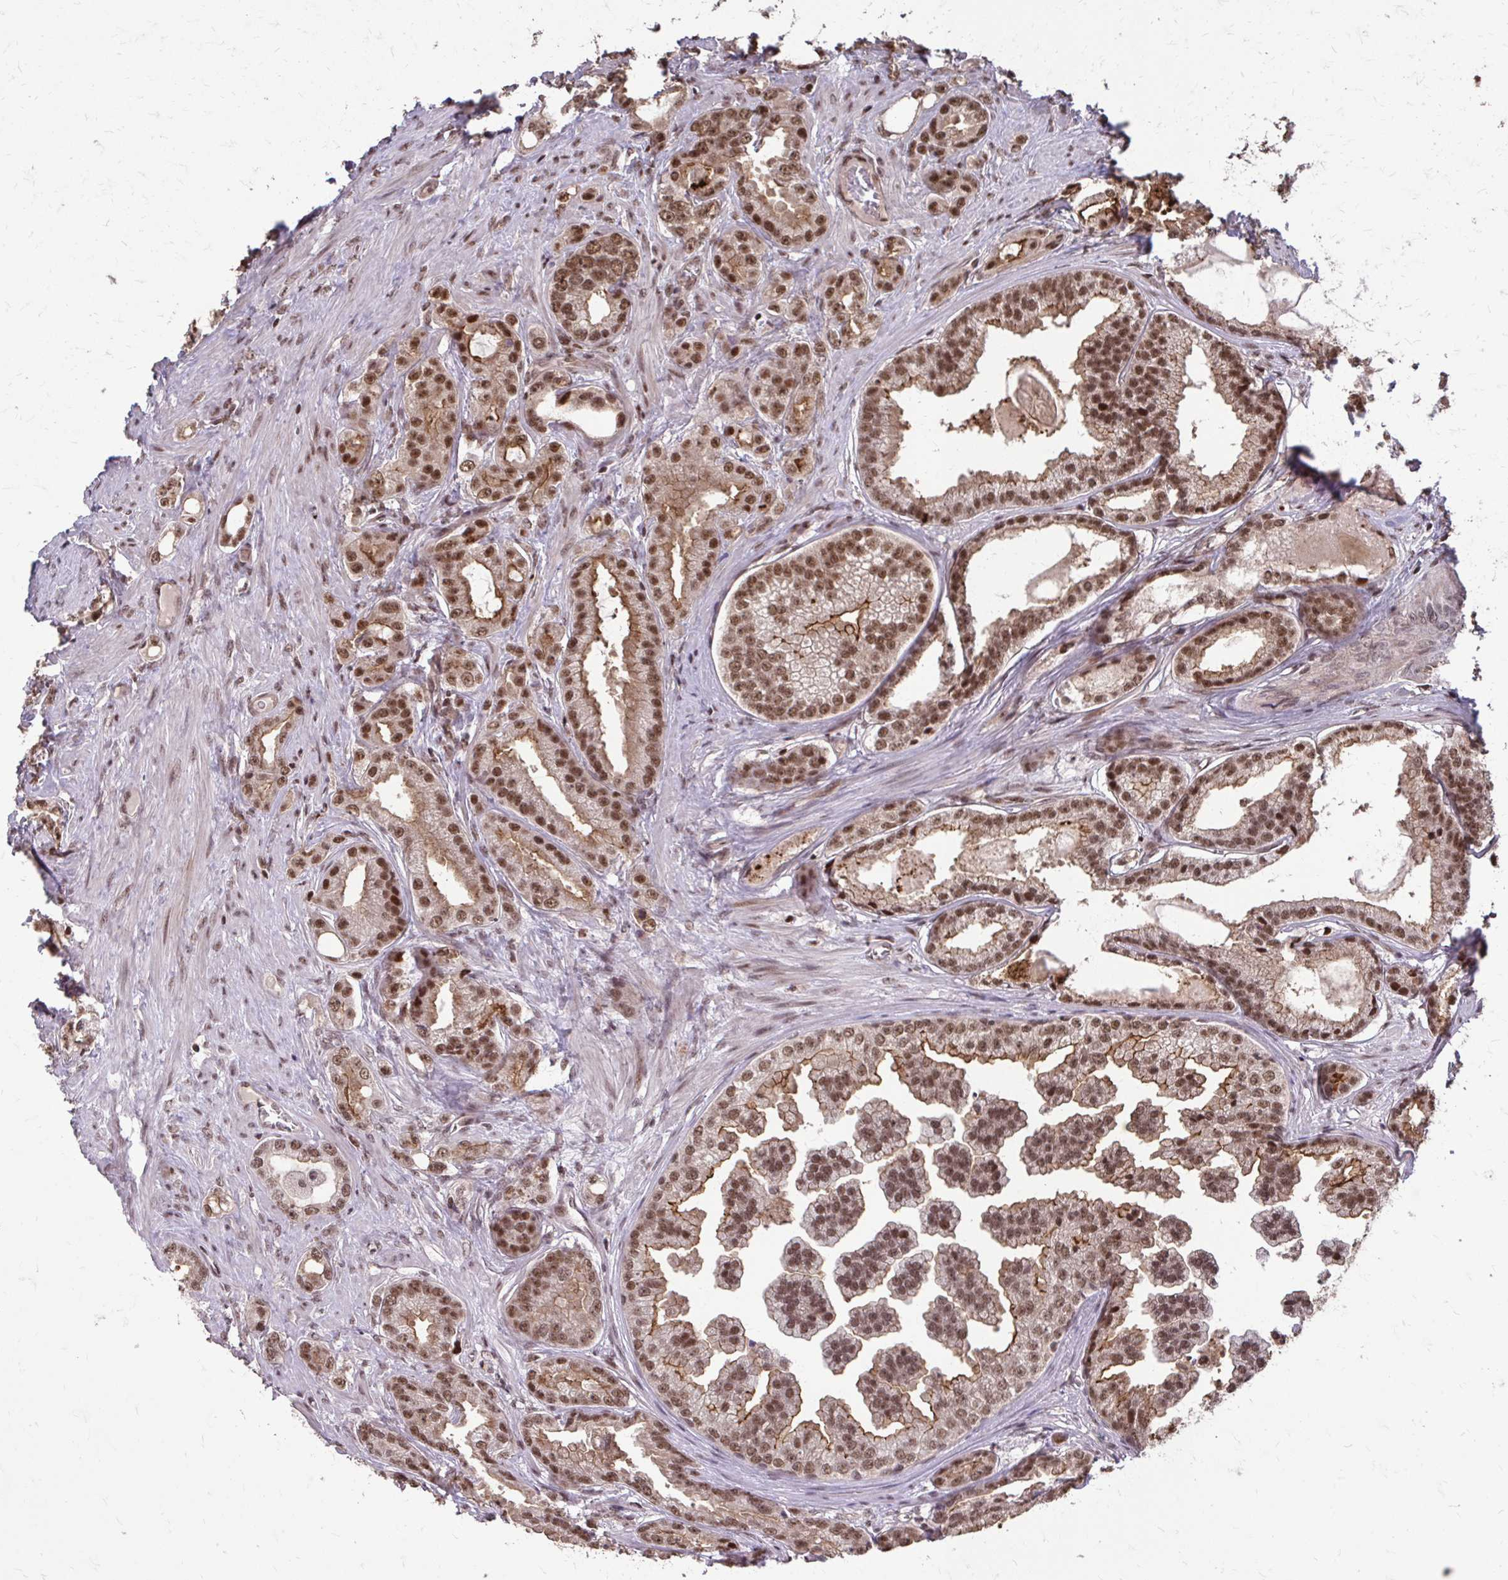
{"staining": {"intensity": "moderate", "quantity": ">75%", "location": "nuclear"}, "tissue": "prostate cancer", "cell_type": "Tumor cells", "image_type": "cancer", "snomed": [{"axis": "morphology", "description": "Adenocarcinoma, Low grade"}, {"axis": "topography", "description": "Prostate"}], "caption": "Immunohistochemical staining of human prostate low-grade adenocarcinoma exhibits moderate nuclear protein positivity in approximately >75% of tumor cells.", "gene": "SS18", "patient": {"sex": "male", "age": 65}}